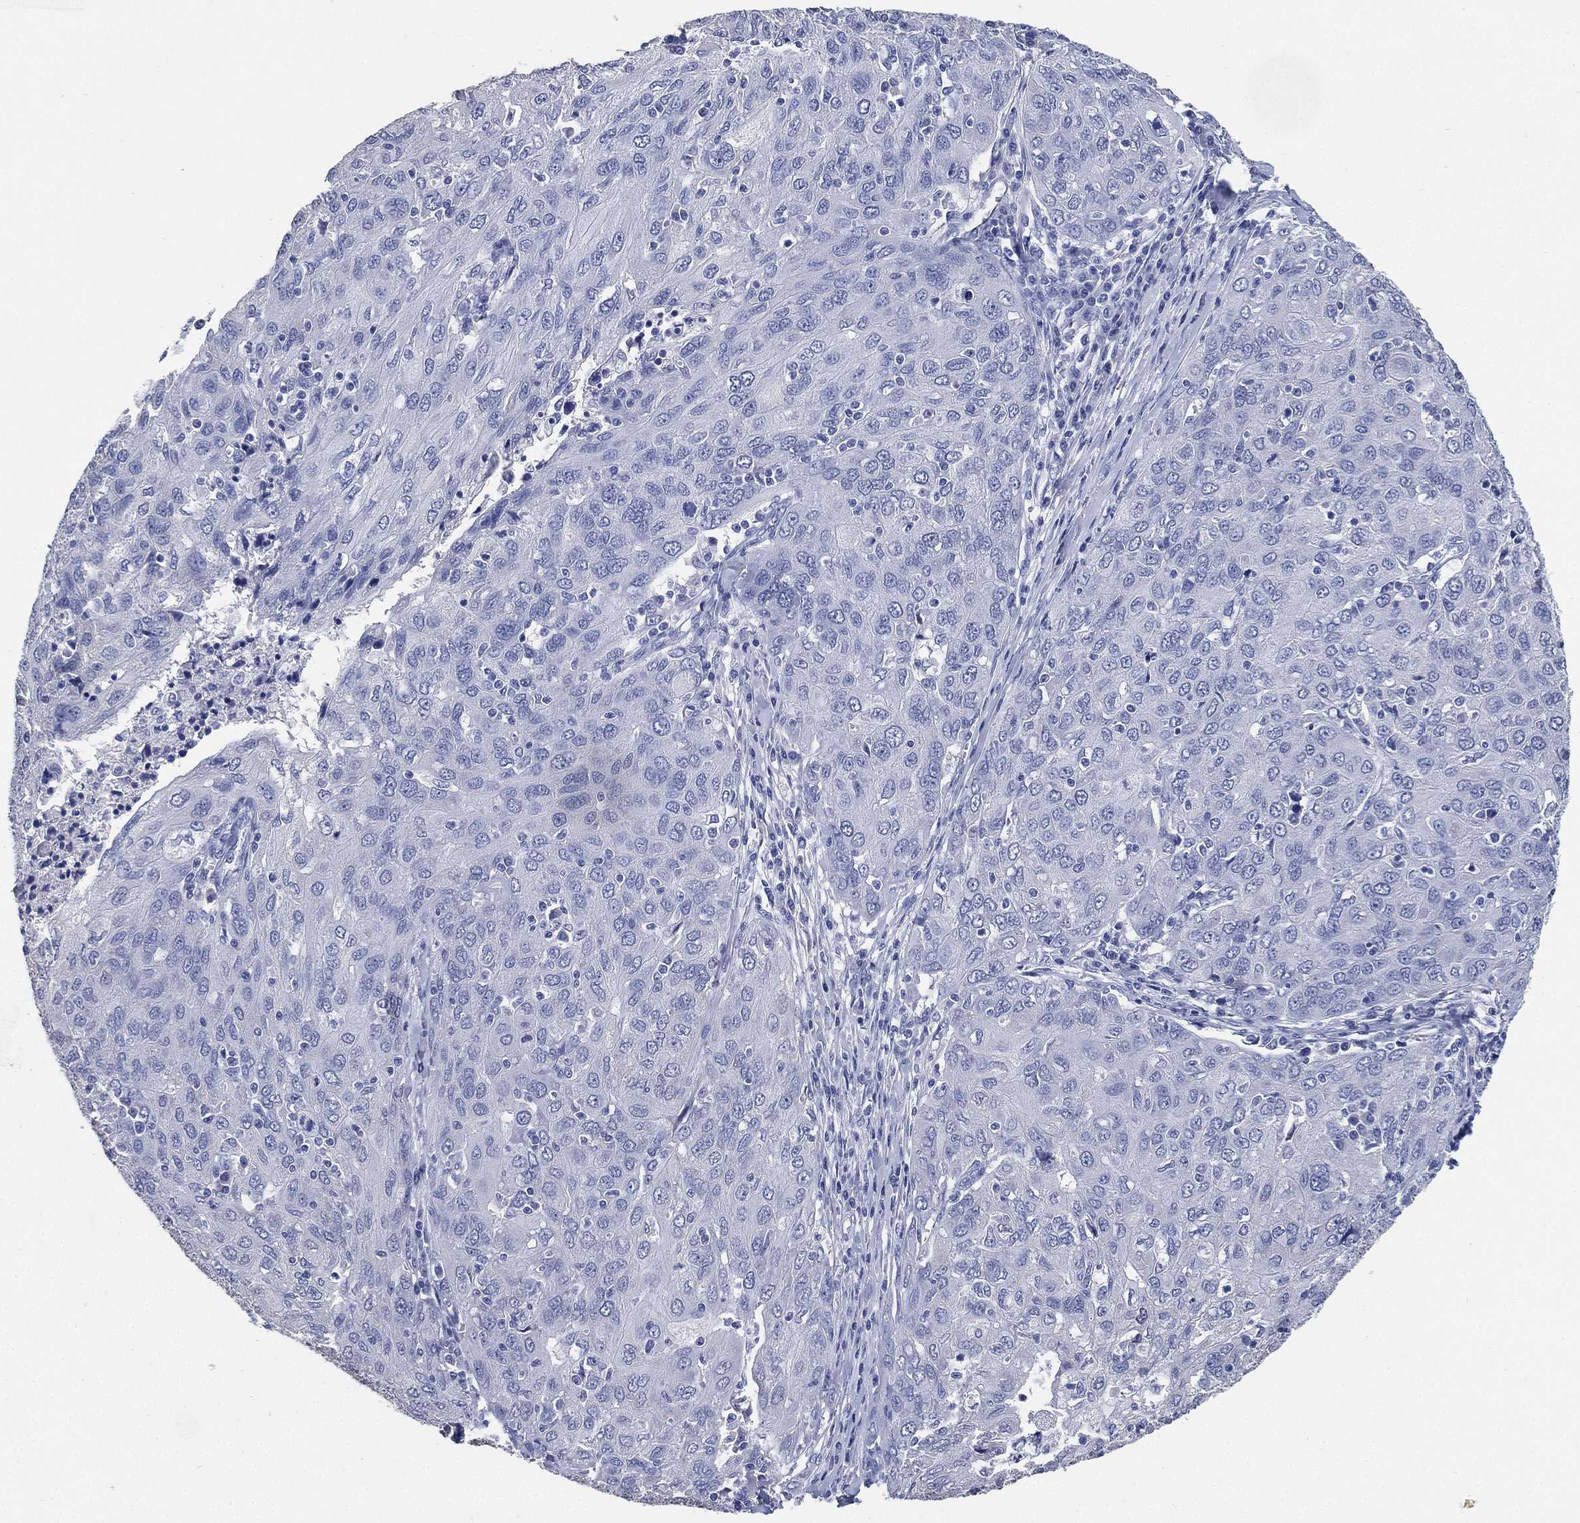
{"staining": {"intensity": "negative", "quantity": "none", "location": "none"}, "tissue": "ovarian cancer", "cell_type": "Tumor cells", "image_type": "cancer", "snomed": [{"axis": "morphology", "description": "Carcinoma, endometroid"}, {"axis": "topography", "description": "Ovary"}], "caption": "Human ovarian cancer (endometroid carcinoma) stained for a protein using immunohistochemistry demonstrates no staining in tumor cells.", "gene": "IYD", "patient": {"sex": "female", "age": 50}}